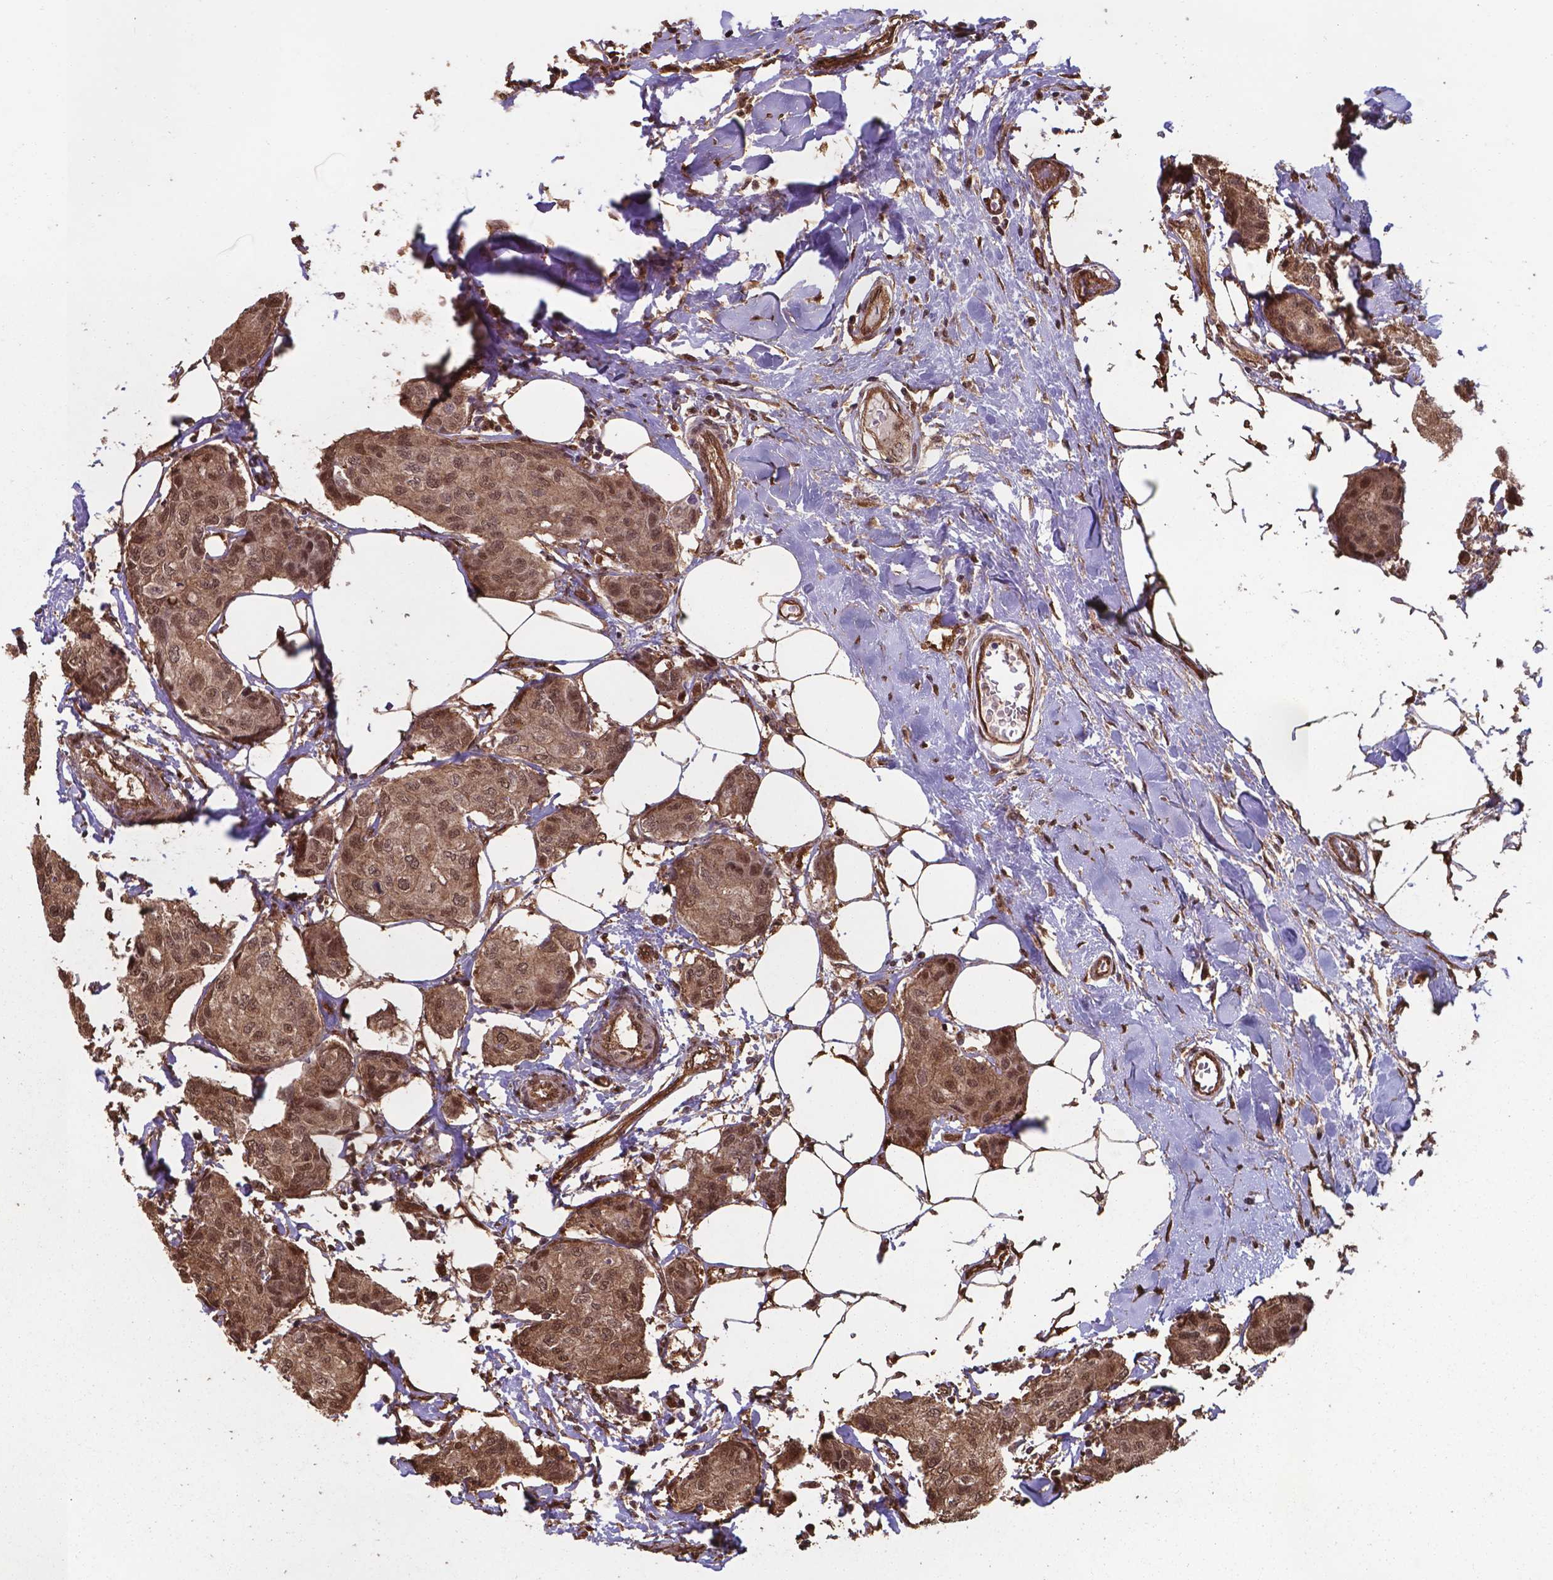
{"staining": {"intensity": "moderate", "quantity": ">75%", "location": "cytoplasmic/membranous,nuclear"}, "tissue": "breast cancer", "cell_type": "Tumor cells", "image_type": "cancer", "snomed": [{"axis": "morphology", "description": "Duct carcinoma"}, {"axis": "topography", "description": "Breast"}], "caption": "A photomicrograph of human infiltrating ductal carcinoma (breast) stained for a protein displays moderate cytoplasmic/membranous and nuclear brown staining in tumor cells.", "gene": "CHP2", "patient": {"sex": "female", "age": 80}}